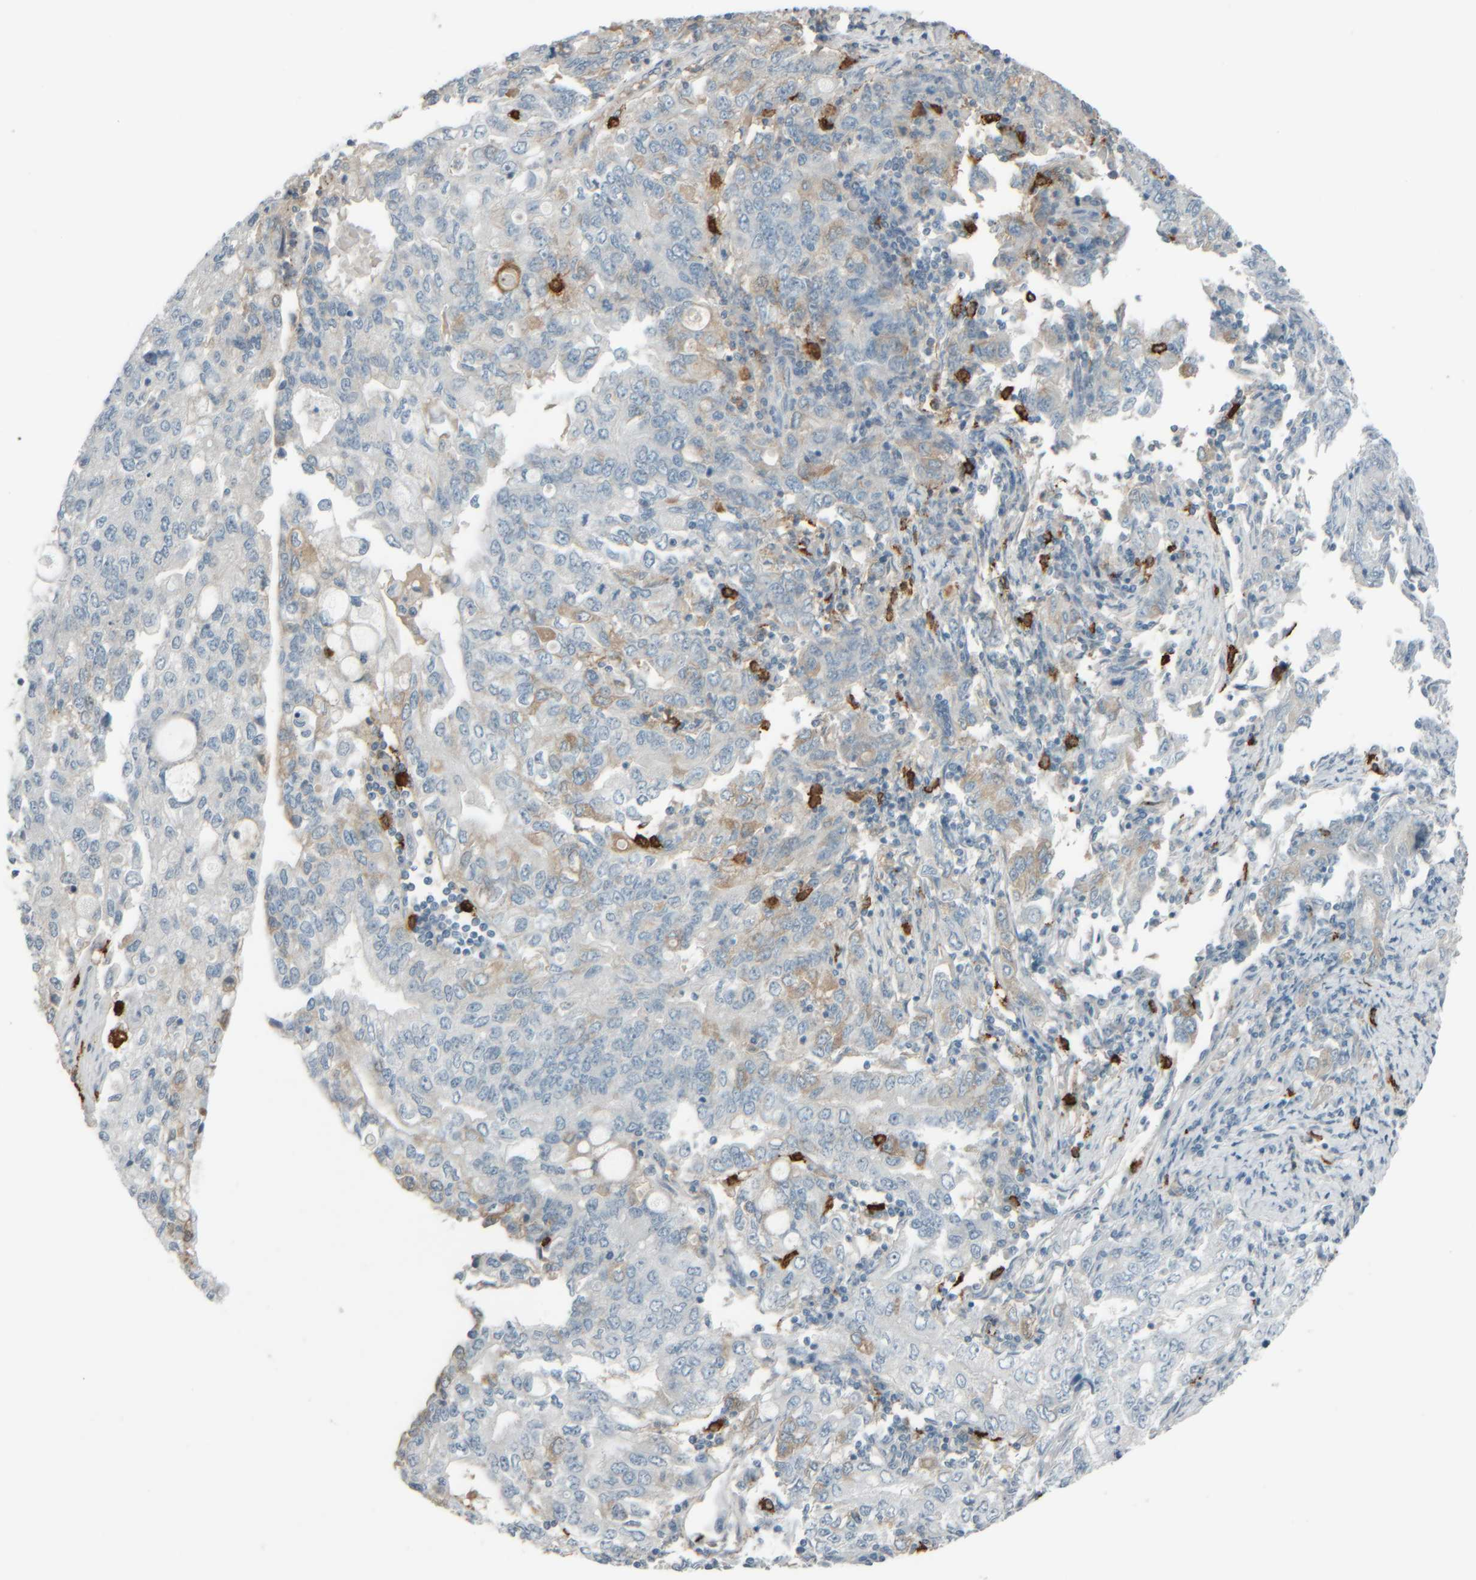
{"staining": {"intensity": "moderate", "quantity": "<25%", "location": "cytoplasmic/membranous"}, "tissue": "stomach cancer", "cell_type": "Tumor cells", "image_type": "cancer", "snomed": [{"axis": "morphology", "description": "Adenocarcinoma, NOS"}, {"axis": "topography", "description": "Stomach, lower"}], "caption": "Stomach adenocarcinoma tissue reveals moderate cytoplasmic/membranous positivity in approximately <25% of tumor cells", "gene": "TPSAB1", "patient": {"sex": "female", "age": 72}}